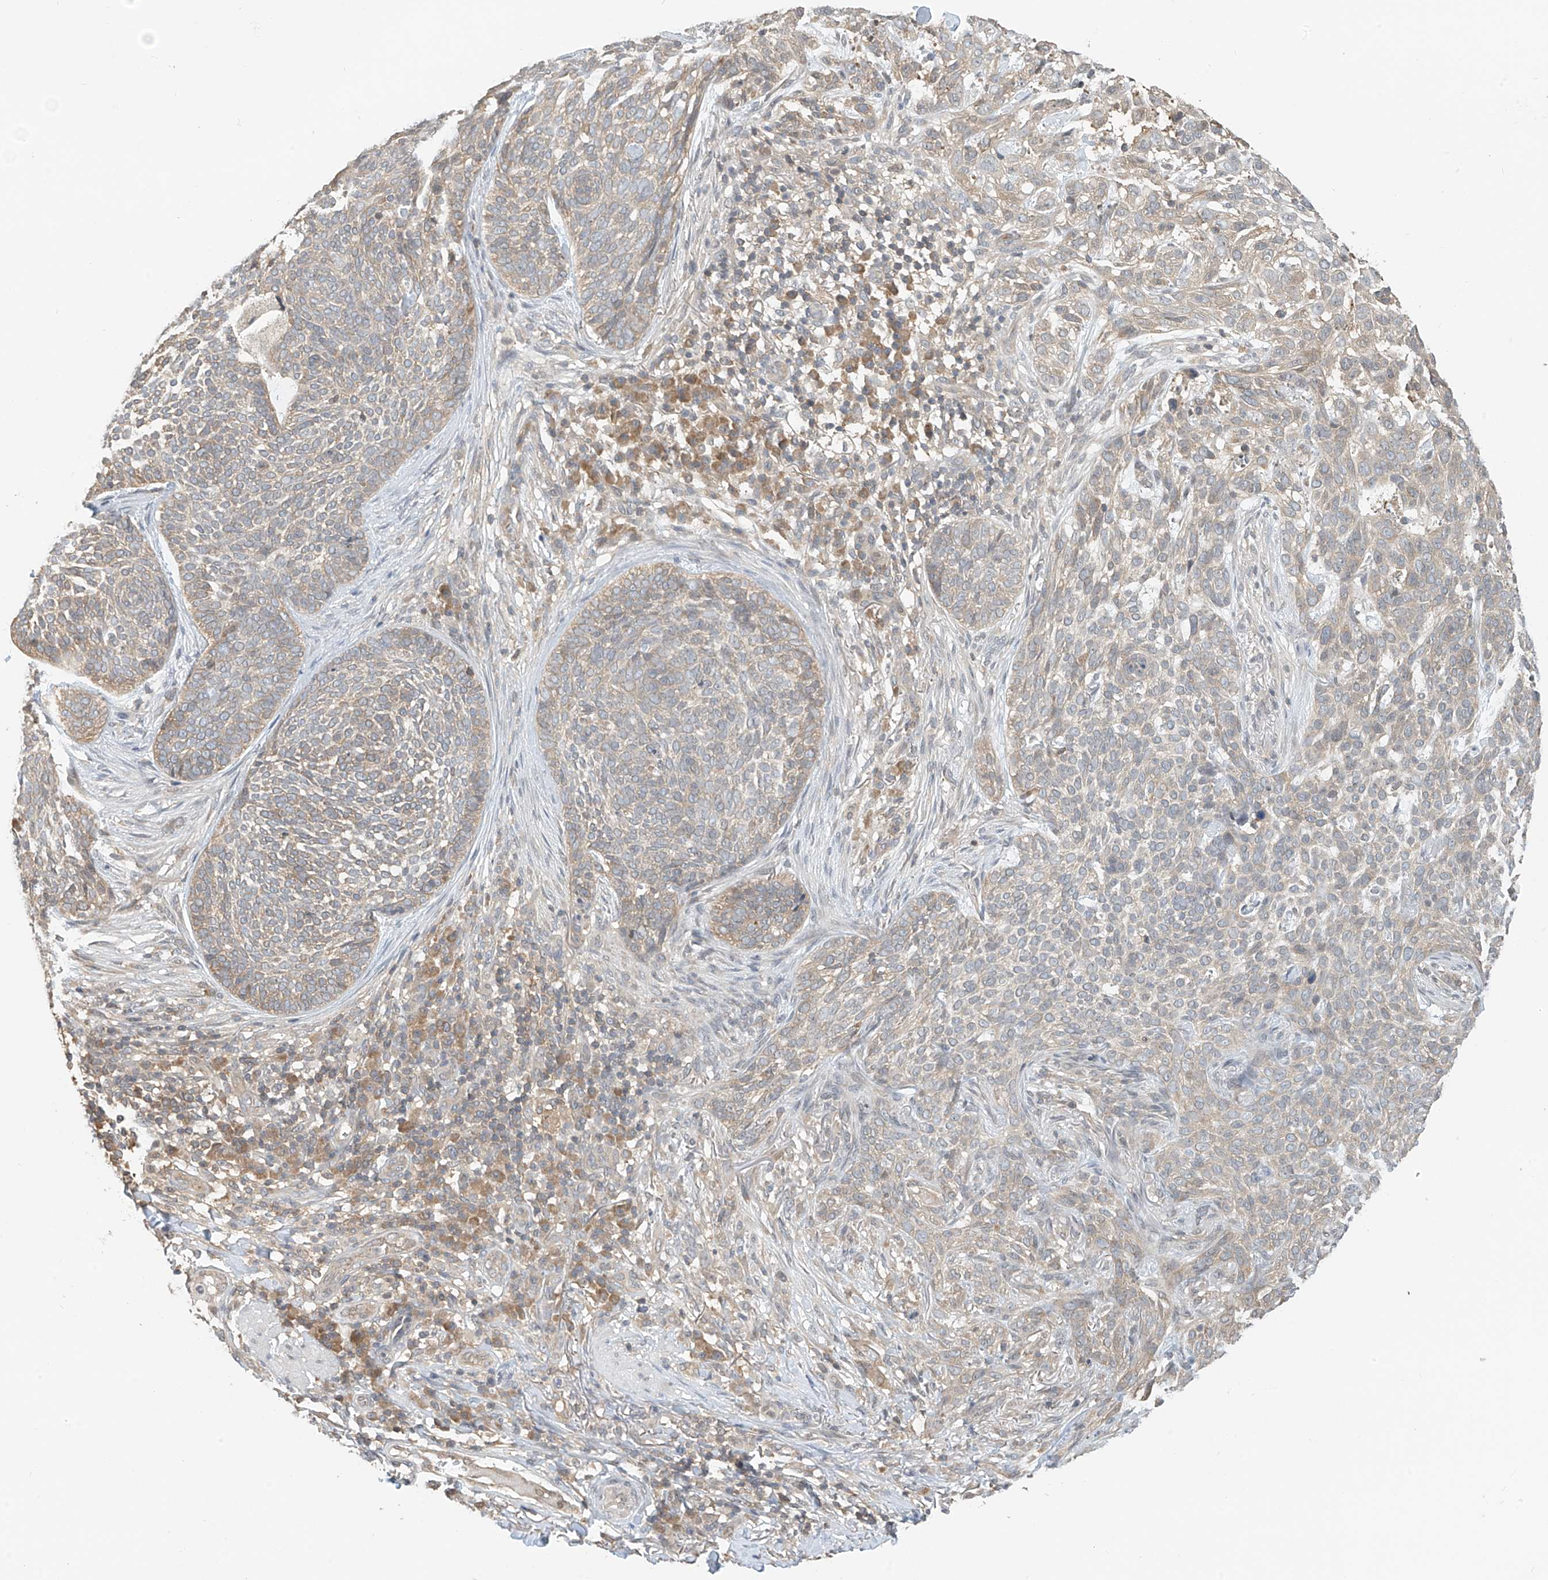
{"staining": {"intensity": "weak", "quantity": "25%-75%", "location": "cytoplasmic/membranous"}, "tissue": "skin cancer", "cell_type": "Tumor cells", "image_type": "cancer", "snomed": [{"axis": "morphology", "description": "Basal cell carcinoma"}, {"axis": "topography", "description": "Skin"}], "caption": "This is a histology image of immunohistochemistry (IHC) staining of basal cell carcinoma (skin), which shows weak positivity in the cytoplasmic/membranous of tumor cells.", "gene": "PPA2", "patient": {"sex": "female", "age": 64}}